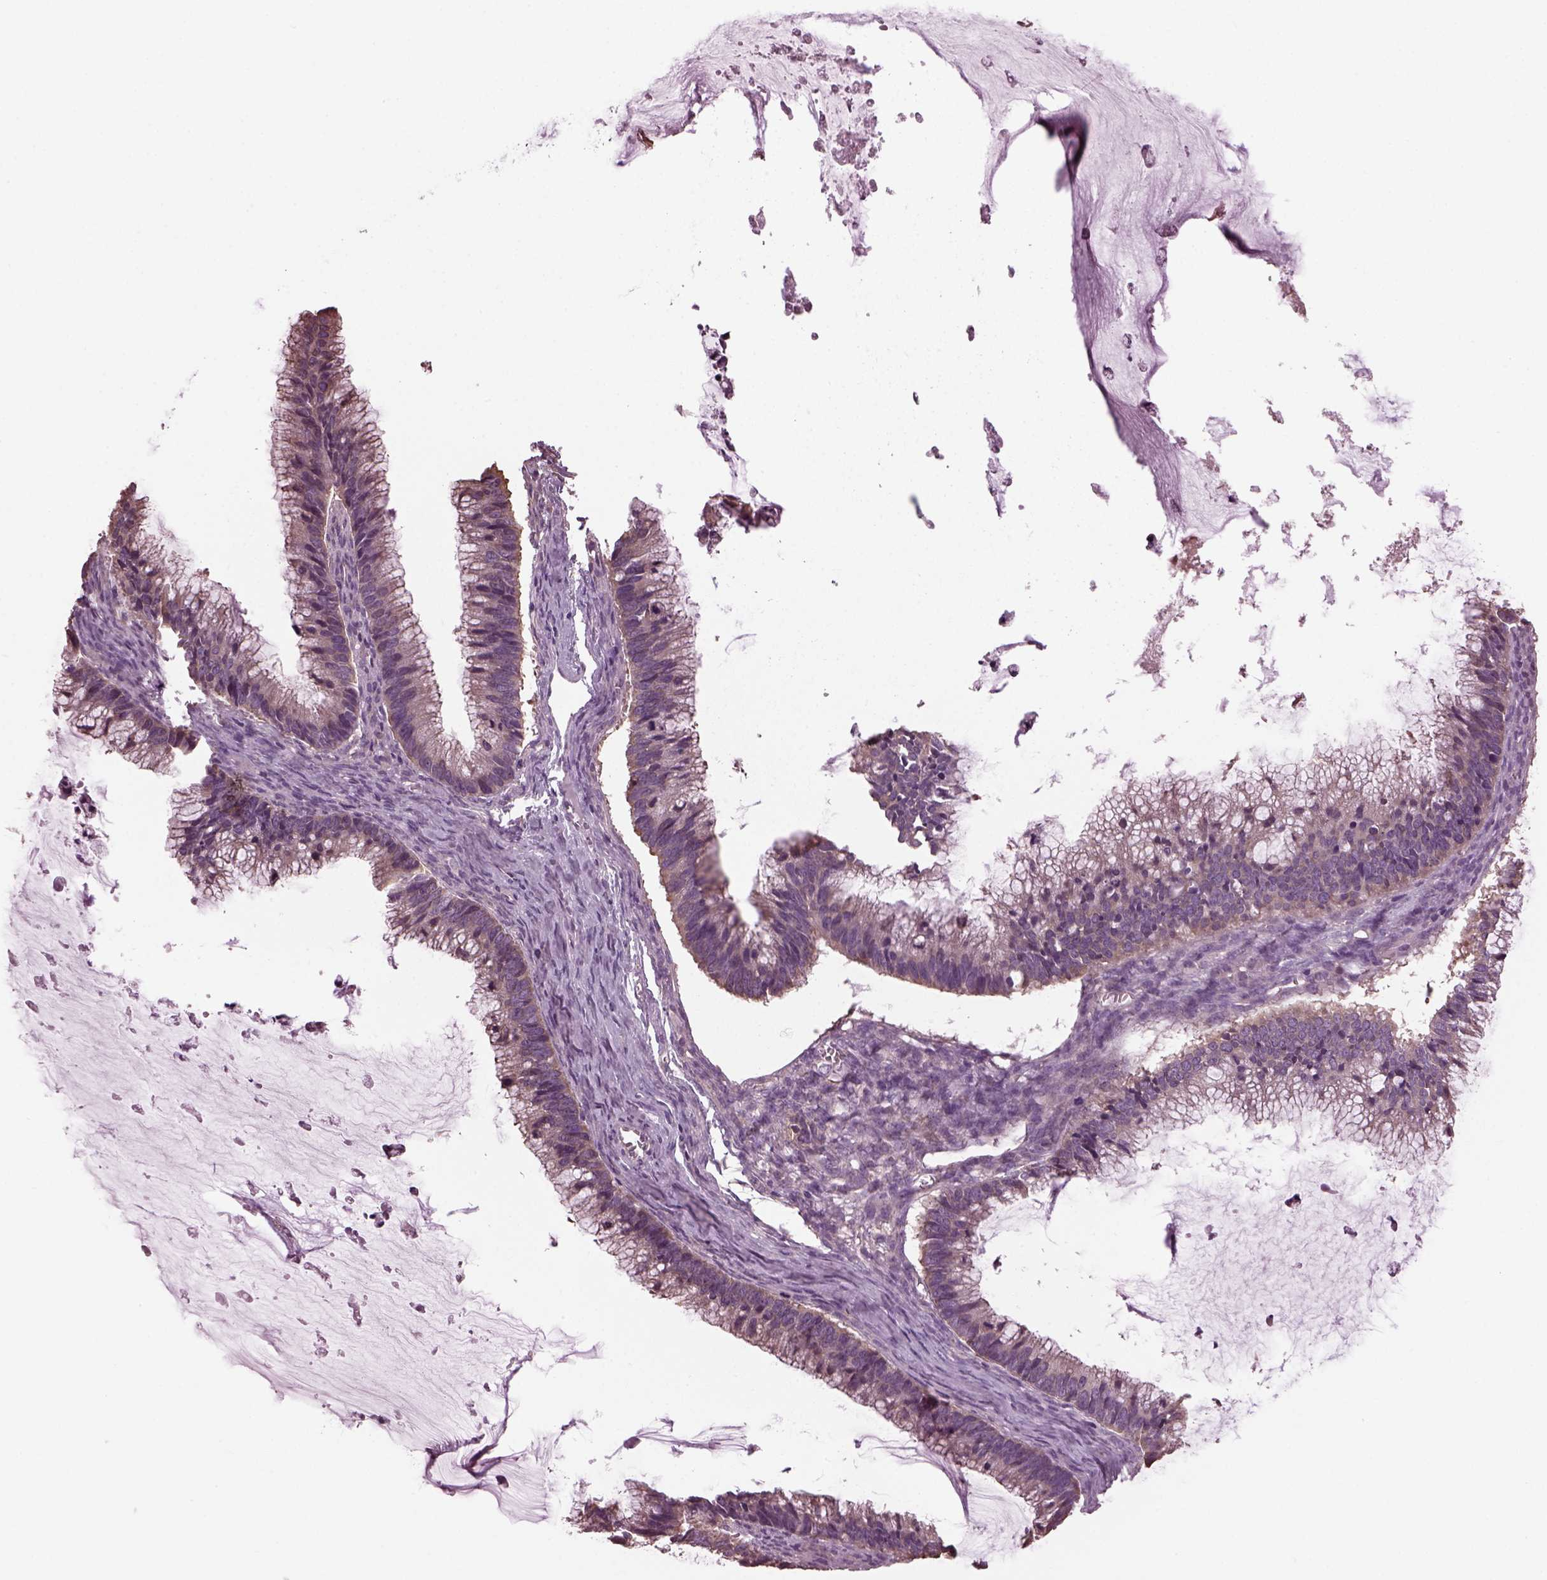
{"staining": {"intensity": "weak", "quantity": ">75%", "location": "cytoplasmic/membranous"}, "tissue": "ovarian cancer", "cell_type": "Tumor cells", "image_type": "cancer", "snomed": [{"axis": "morphology", "description": "Cystadenocarcinoma, mucinous, NOS"}, {"axis": "topography", "description": "Ovary"}], "caption": "This image shows immunohistochemistry staining of human ovarian cancer, with low weak cytoplasmic/membranous expression in about >75% of tumor cells.", "gene": "CABP5", "patient": {"sex": "female", "age": 38}}